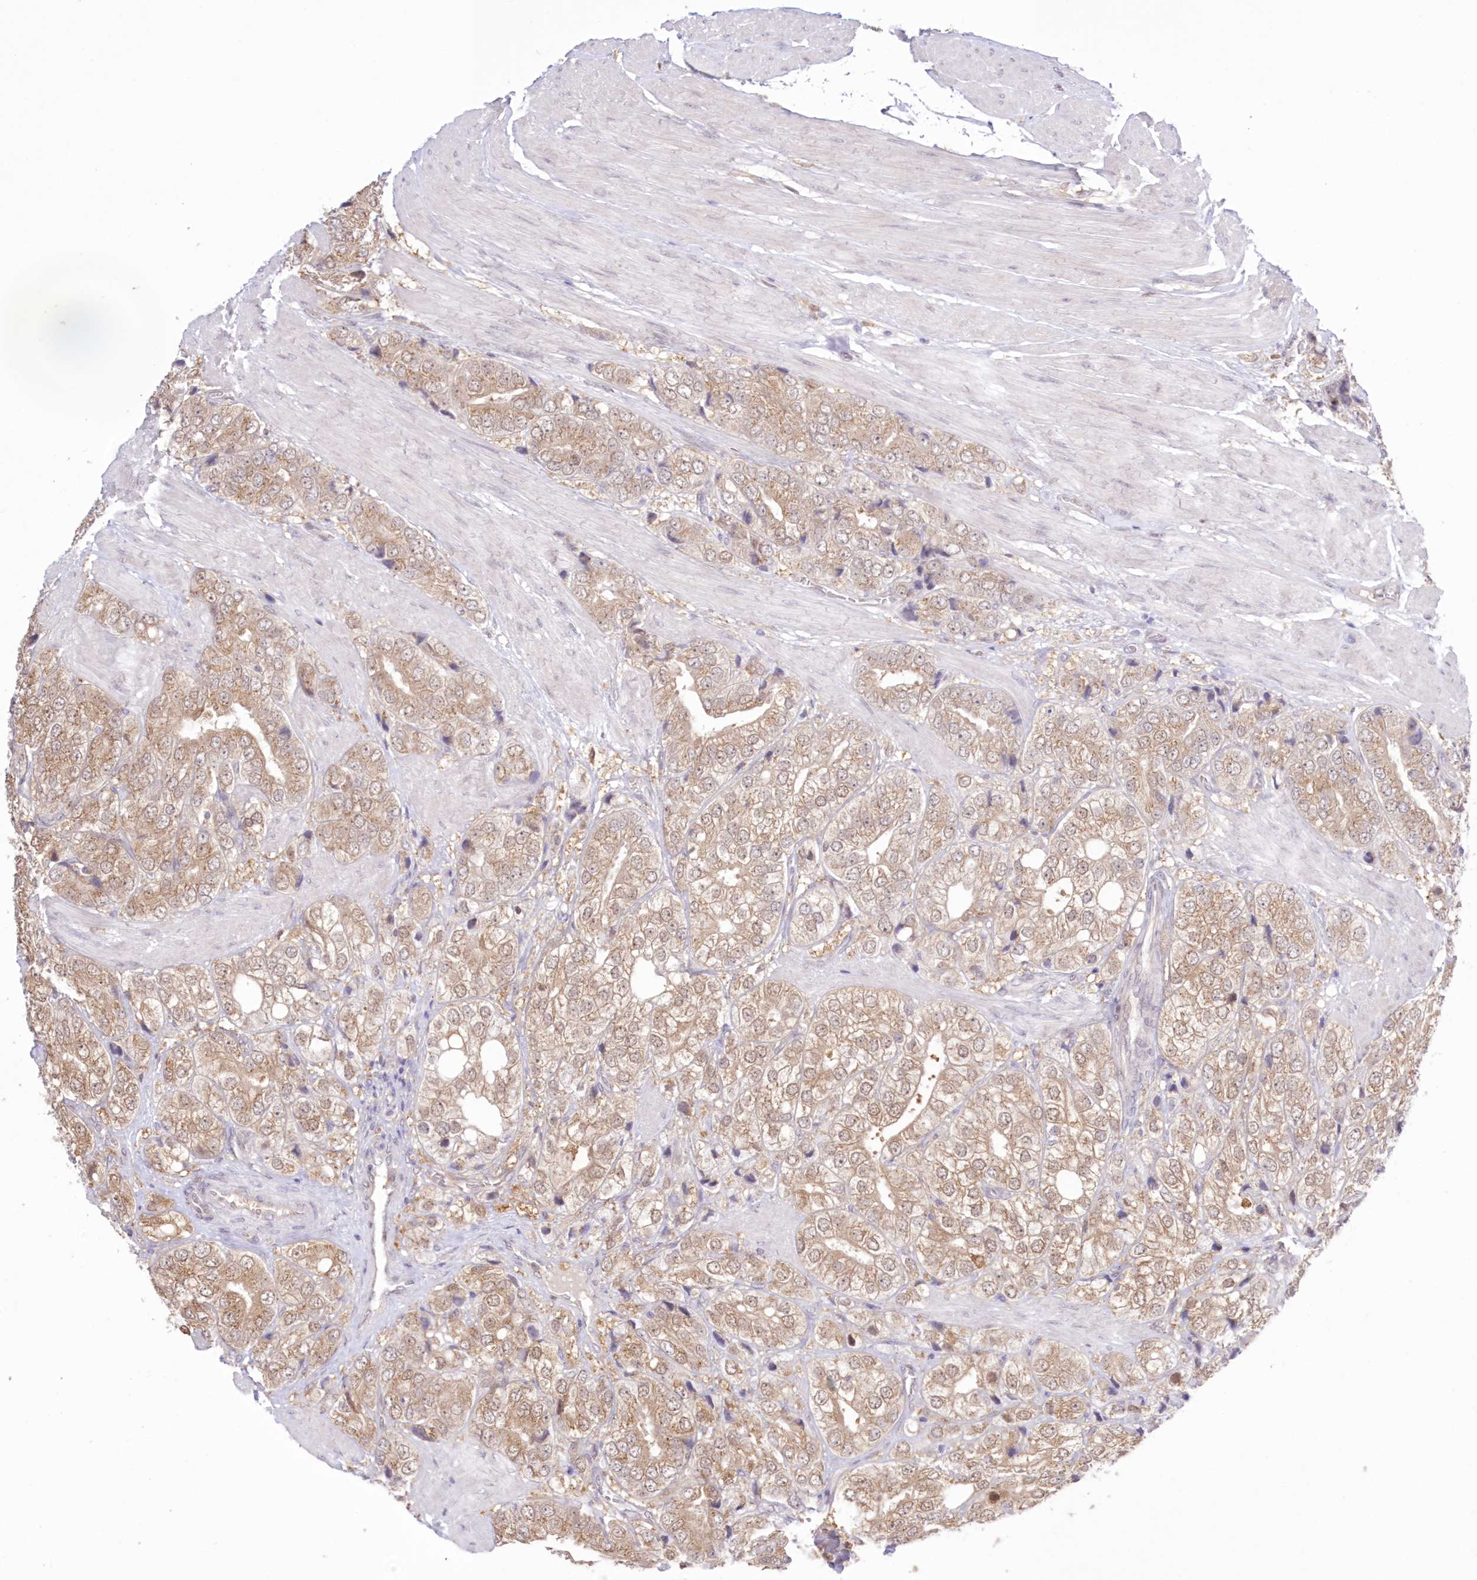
{"staining": {"intensity": "moderate", "quantity": ">75%", "location": "cytoplasmic/membranous"}, "tissue": "prostate cancer", "cell_type": "Tumor cells", "image_type": "cancer", "snomed": [{"axis": "morphology", "description": "Adenocarcinoma, High grade"}, {"axis": "topography", "description": "Prostate"}], "caption": "Immunohistochemistry (IHC) of prostate cancer (adenocarcinoma (high-grade)) exhibits medium levels of moderate cytoplasmic/membranous positivity in approximately >75% of tumor cells. (DAB (3,3'-diaminobenzidine) IHC, brown staining for protein, blue staining for nuclei).", "gene": "RNPEP", "patient": {"sex": "male", "age": 50}}